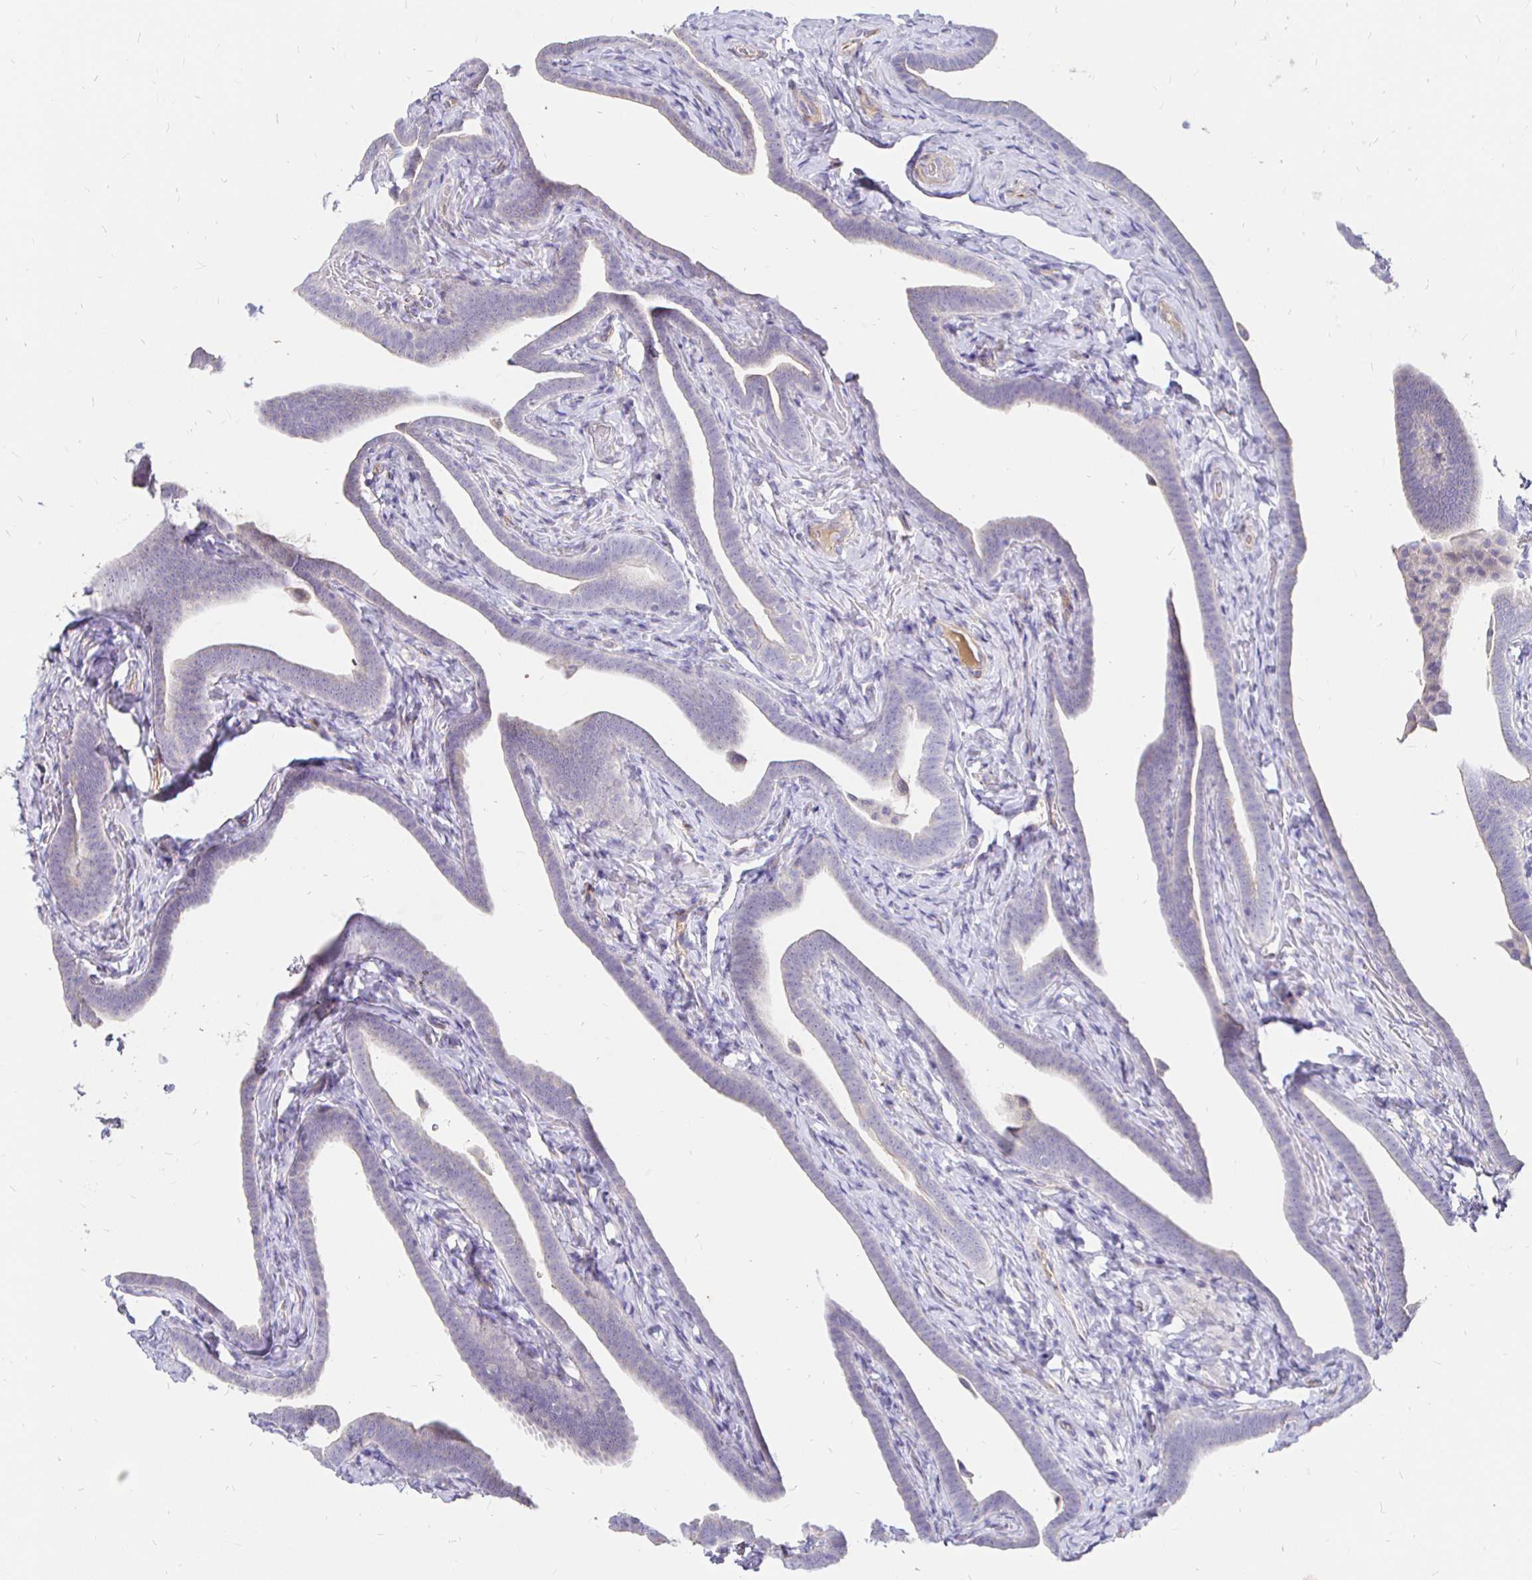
{"staining": {"intensity": "negative", "quantity": "none", "location": "none"}, "tissue": "fallopian tube", "cell_type": "Glandular cells", "image_type": "normal", "snomed": [{"axis": "morphology", "description": "Normal tissue, NOS"}, {"axis": "topography", "description": "Fallopian tube"}], "caption": "A high-resolution image shows immunohistochemistry staining of benign fallopian tube, which shows no significant positivity in glandular cells.", "gene": "PALM2AKAP2", "patient": {"sex": "female", "age": 69}}